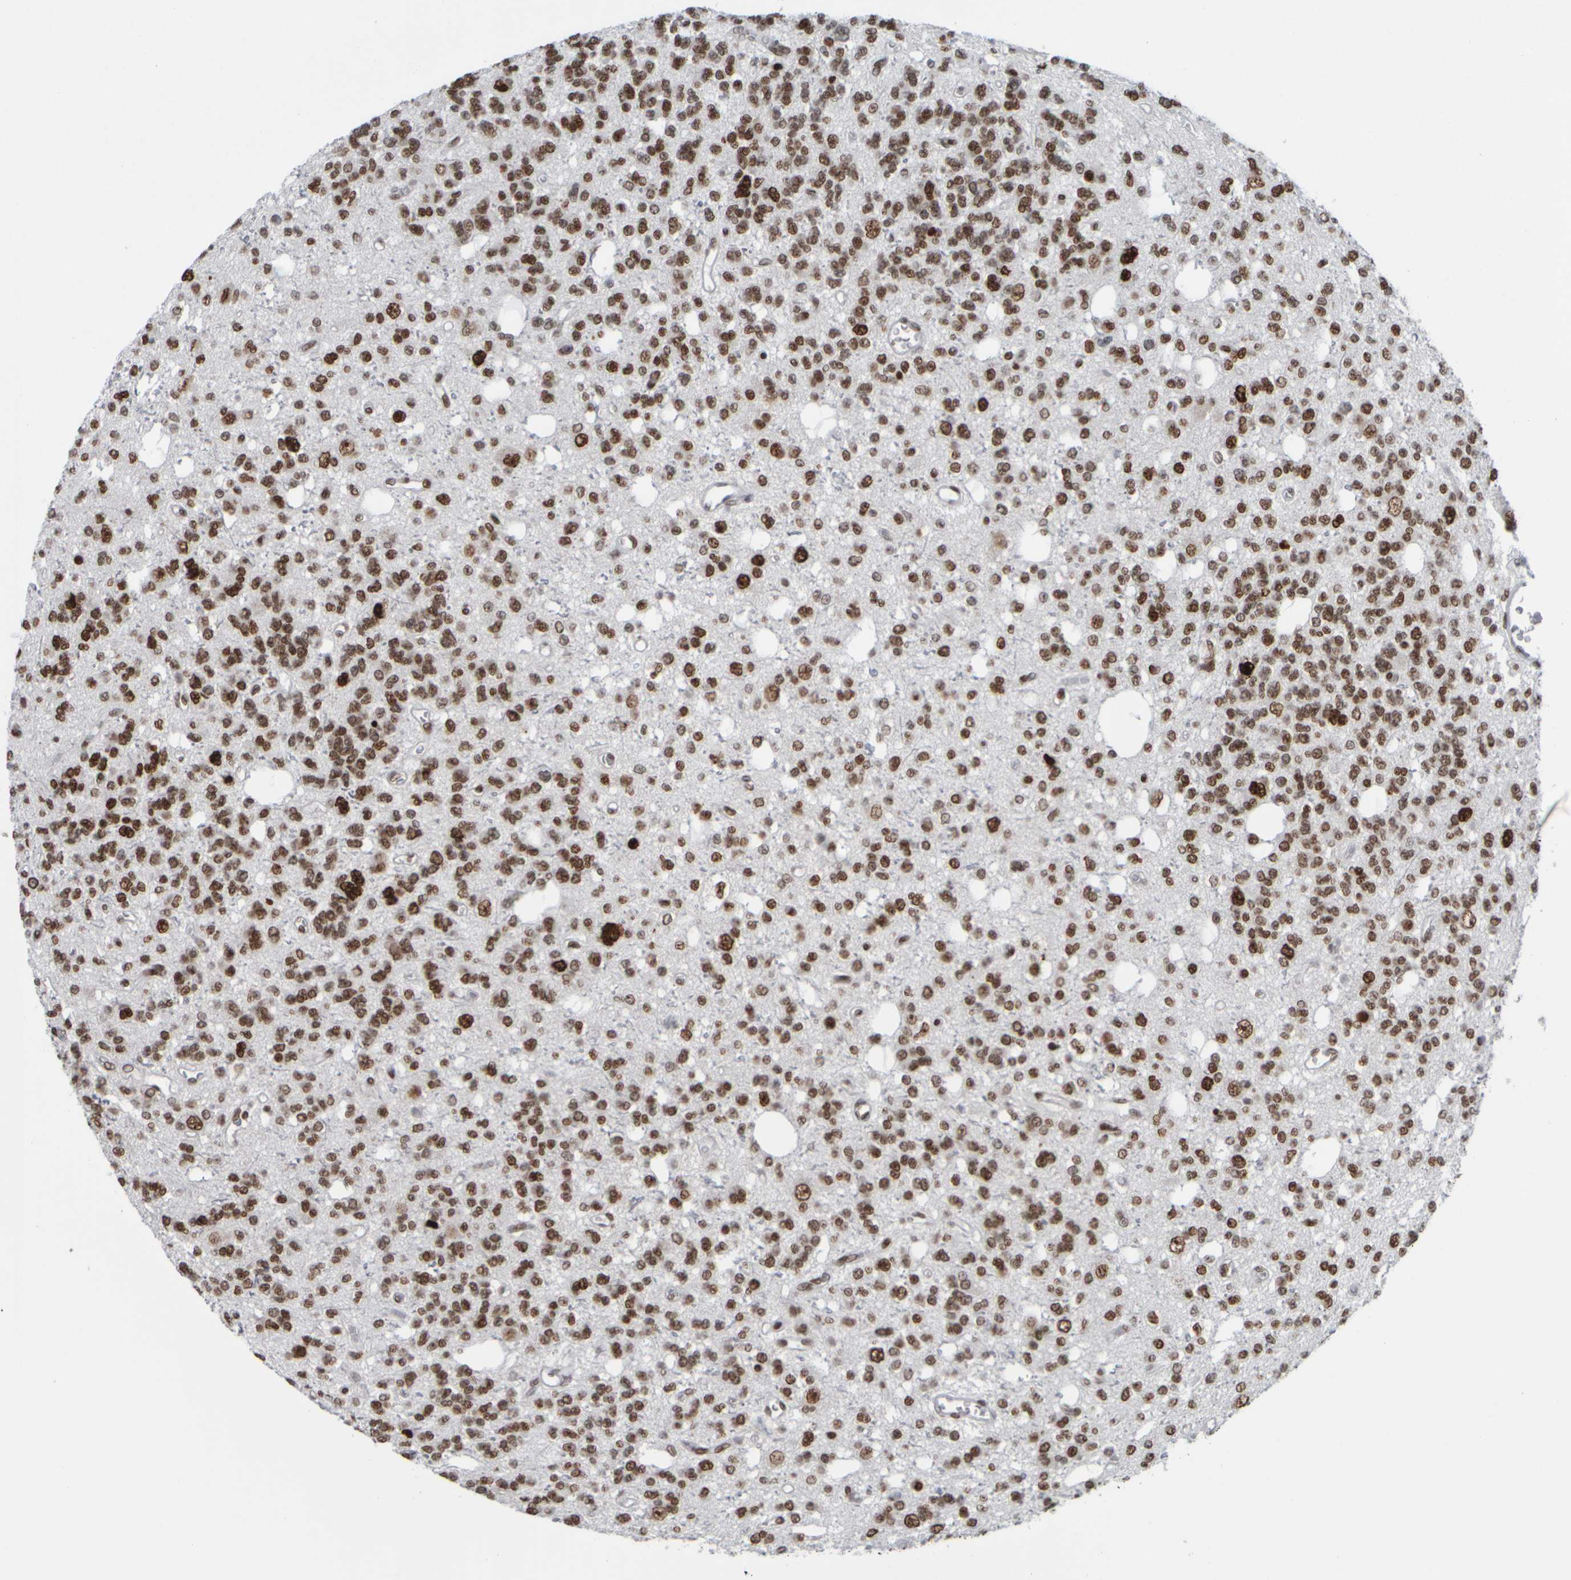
{"staining": {"intensity": "moderate", "quantity": ">75%", "location": "nuclear"}, "tissue": "glioma", "cell_type": "Tumor cells", "image_type": "cancer", "snomed": [{"axis": "morphology", "description": "Glioma, malignant, Low grade"}, {"axis": "topography", "description": "Brain"}], "caption": "Approximately >75% of tumor cells in malignant low-grade glioma demonstrate moderate nuclear protein positivity as visualized by brown immunohistochemical staining.", "gene": "TOP2B", "patient": {"sex": "male", "age": 38}}